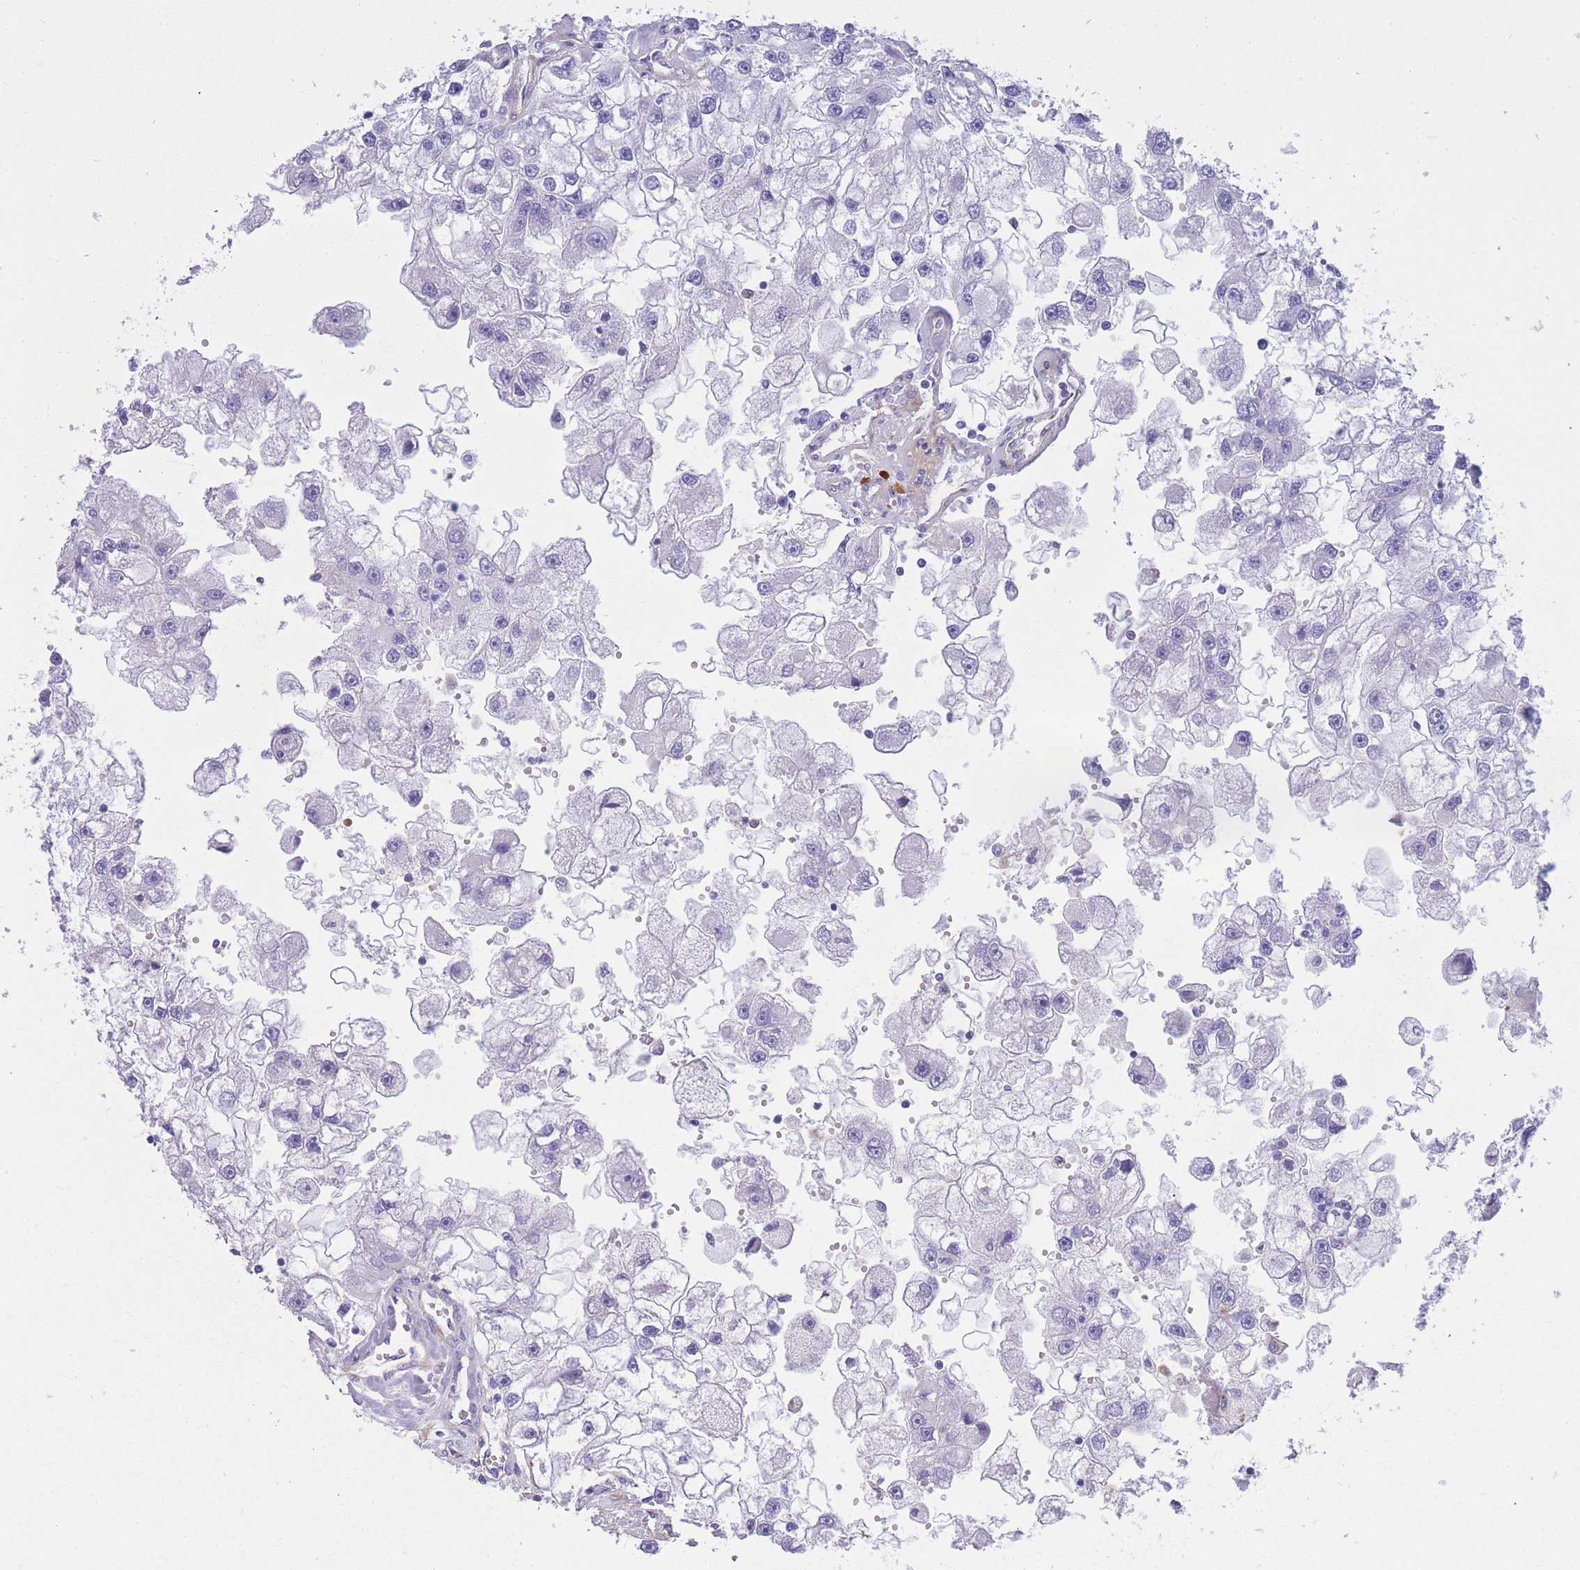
{"staining": {"intensity": "negative", "quantity": "none", "location": "none"}, "tissue": "renal cancer", "cell_type": "Tumor cells", "image_type": "cancer", "snomed": [{"axis": "morphology", "description": "Adenocarcinoma, NOS"}, {"axis": "topography", "description": "Kidney"}], "caption": "The IHC histopathology image has no significant staining in tumor cells of adenocarcinoma (renal) tissue.", "gene": "PLBD1", "patient": {"sex": "male", "age": 63}}